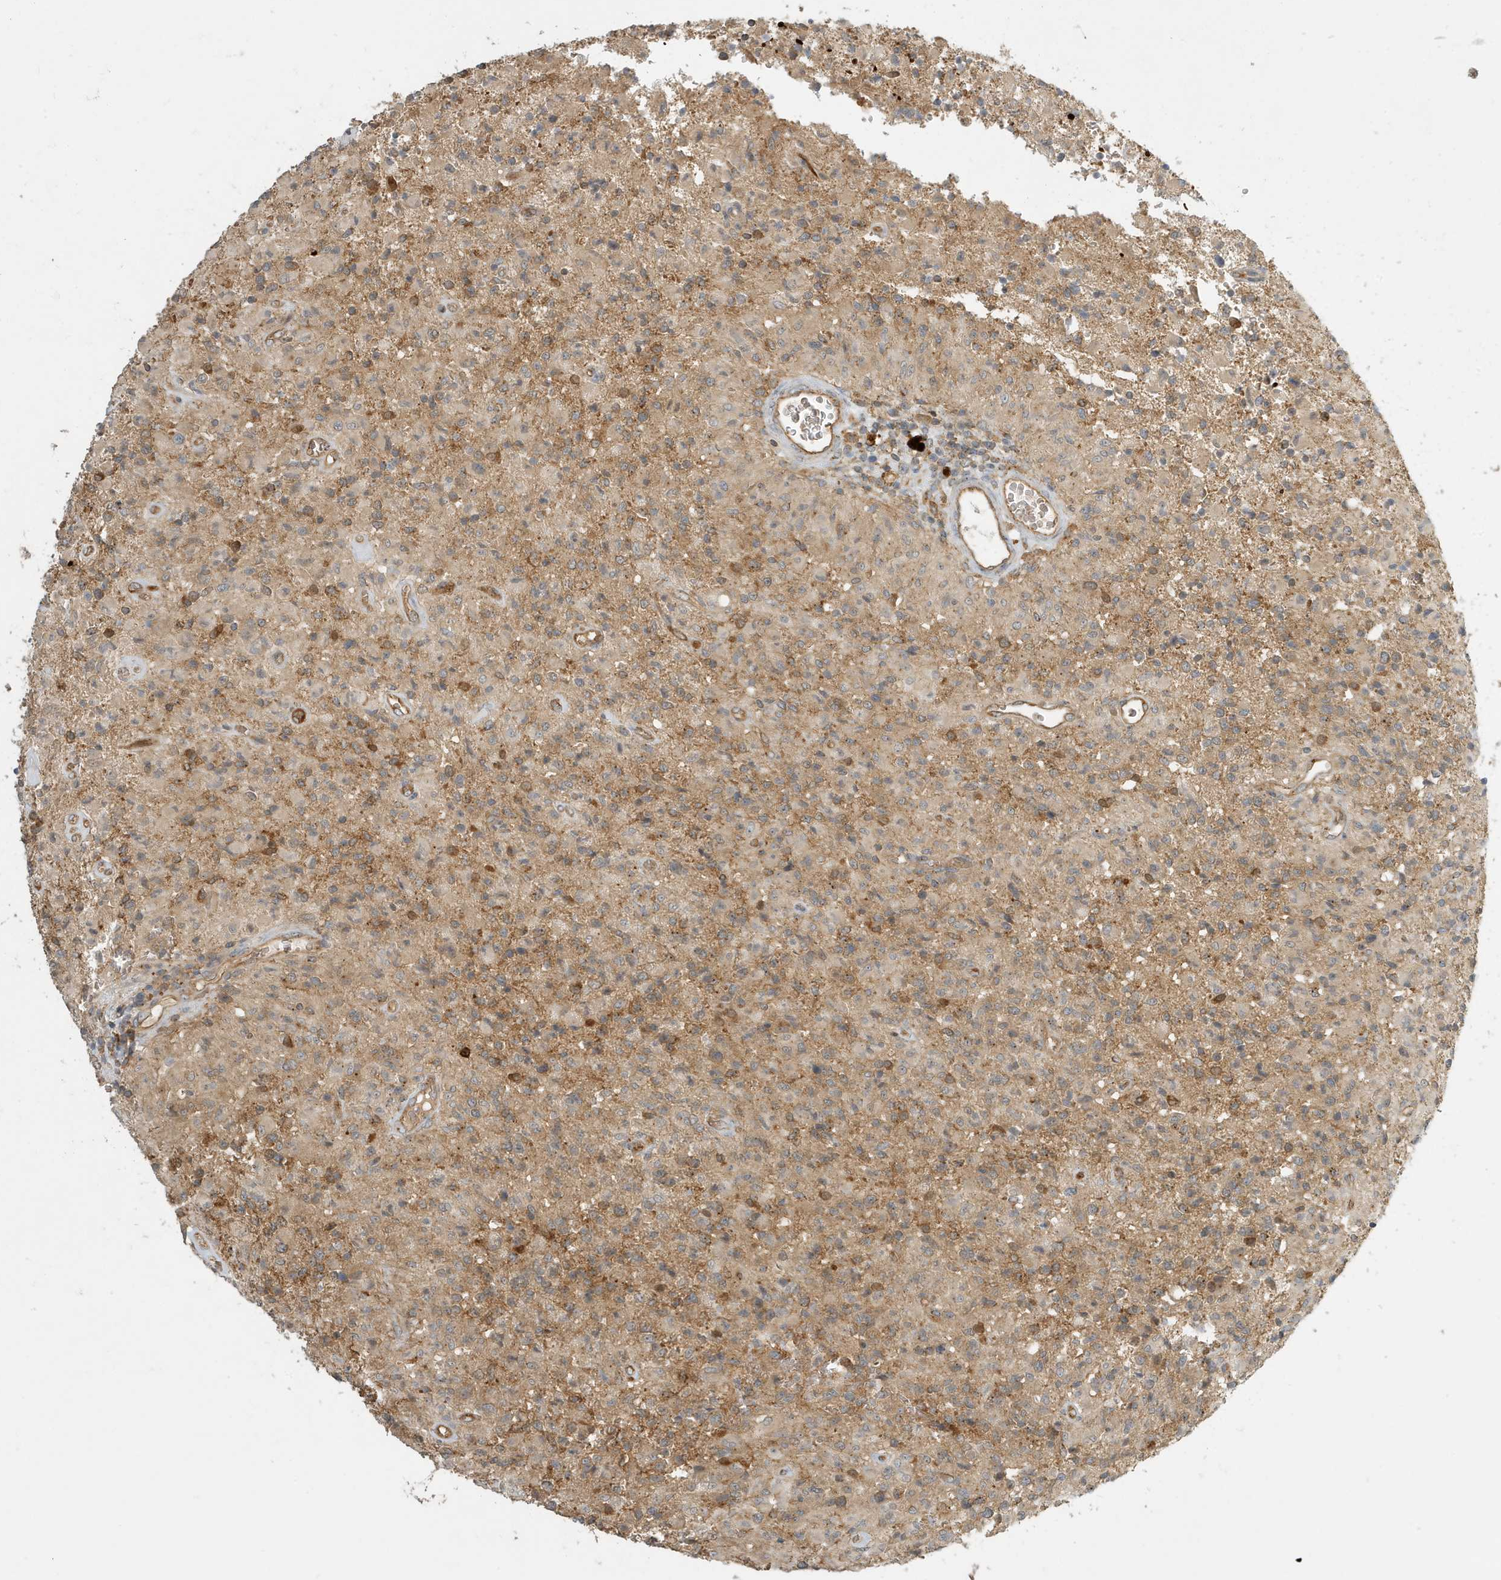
{"staining": {"intensity": "weak", "quantity": "<25%", "location": "cytoplasmic/membranous"}, "tissue": "glioma", "cell_type": "Tumor cells", "image_type": "cancer", "snomed": [{"axis": "morphology", "description": "Glioma, malignant, High grade"}, {"axis": "topography", "description": "Brain"}], "caption": "Immunohistochemistry (IHC) histopathology image of neoplastic tissue: malignant glioma (high-grade) stained with DAB (3,3'-diaminobenzidine) reveals no significant protein positivity in tumor cells. The staining was performed using DAB to visualize the protein expression in brown, while the nuclei were stained in blue with hematoxylin (Magnification: 20x).", "gene": "FYCO1", "patient": {"sex": "female", "age": 57}}